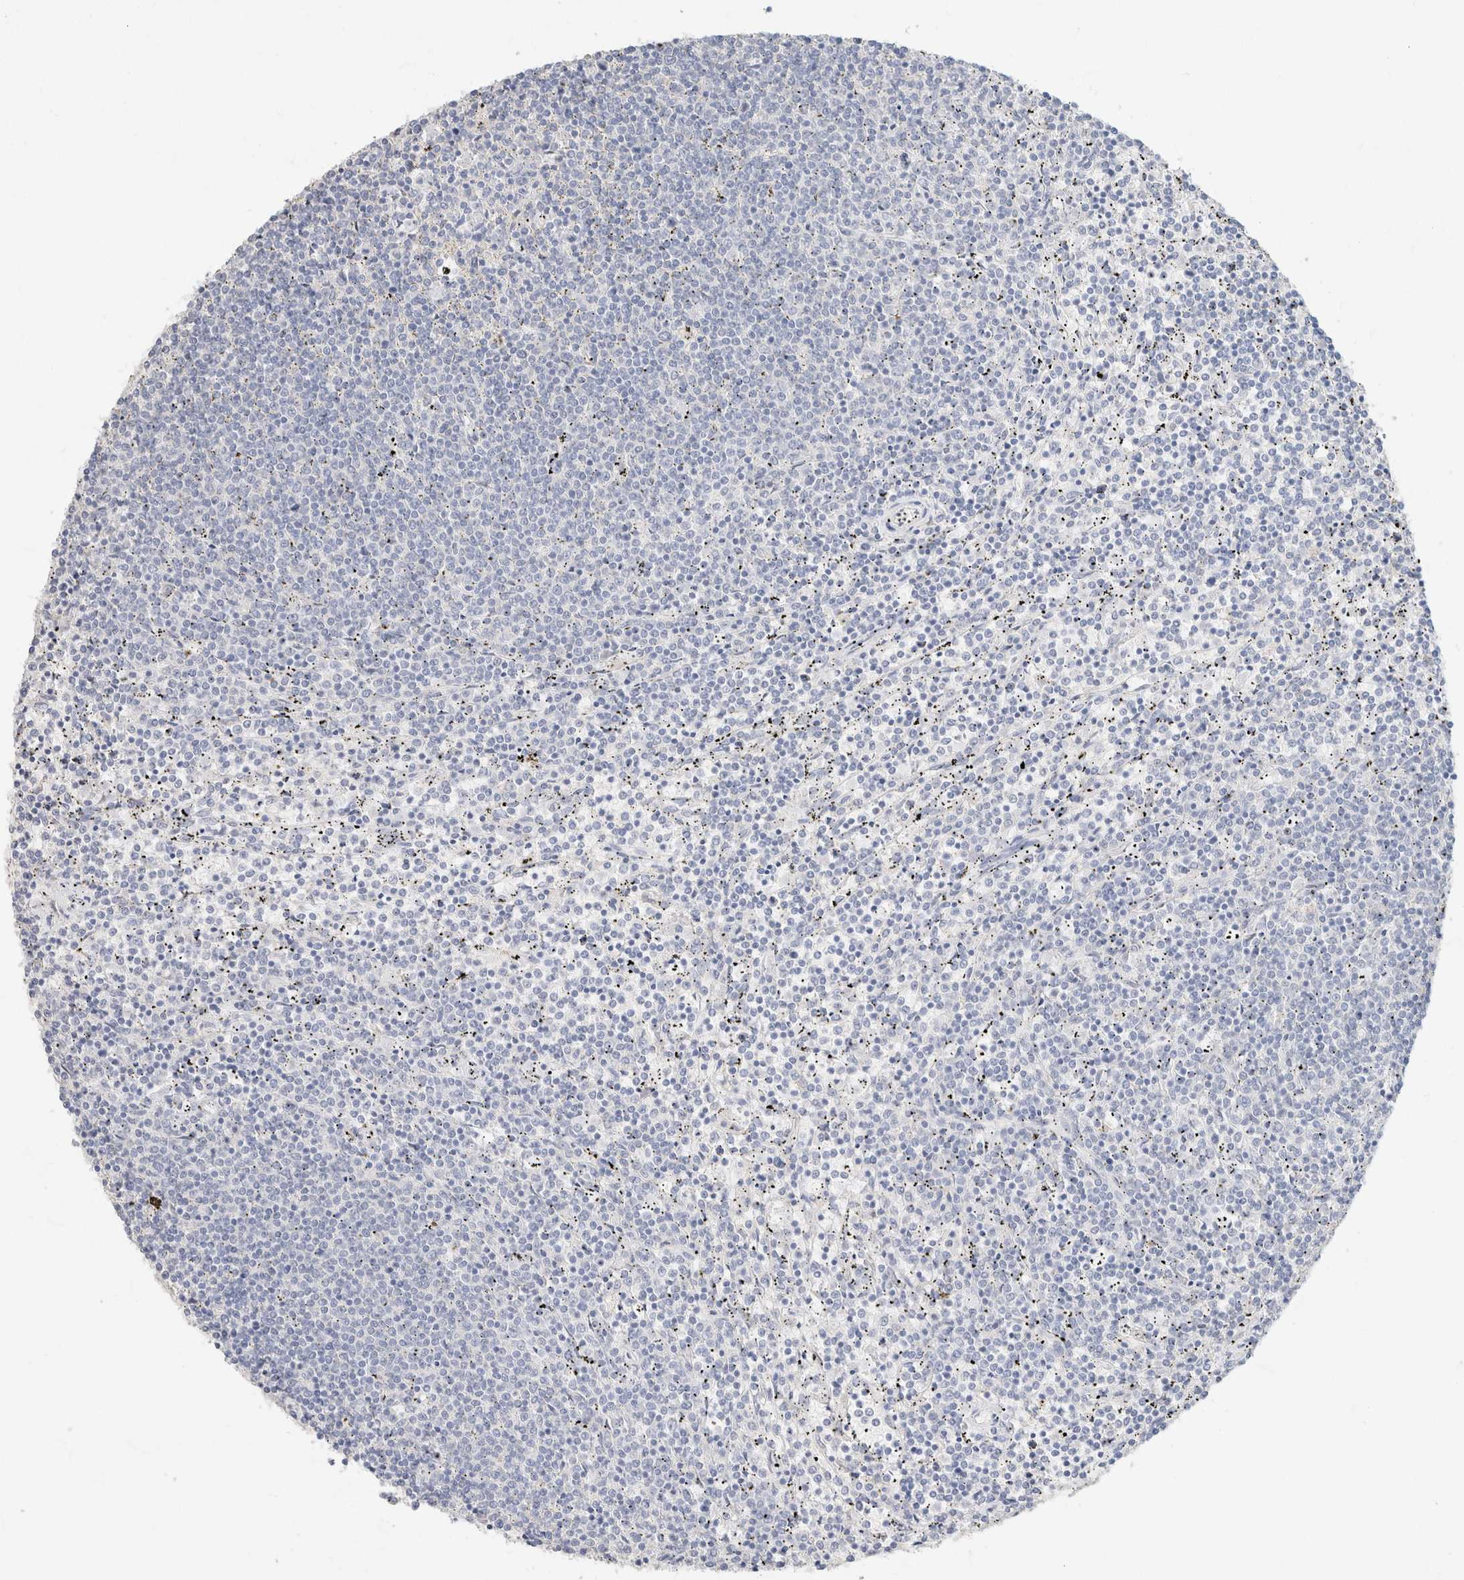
{"staining": {"intensity": "negative", "quantity": "none", "location": "none"}, "tissue": "lymphoma", "cell_type": "Tumor cells", "image_type": "cancer", "snomed": [{"axis": "morphology", "description": "Malignant lymphoma, non-Hodgkin's type, Low grade"}, {"axis": "topography", "description": "Spleen"}], "caption": "Tumor cells are negative for brown protein staining in lymphoma.", "gene": "CA12", "patient": {"sex": "female", "age": 50}}